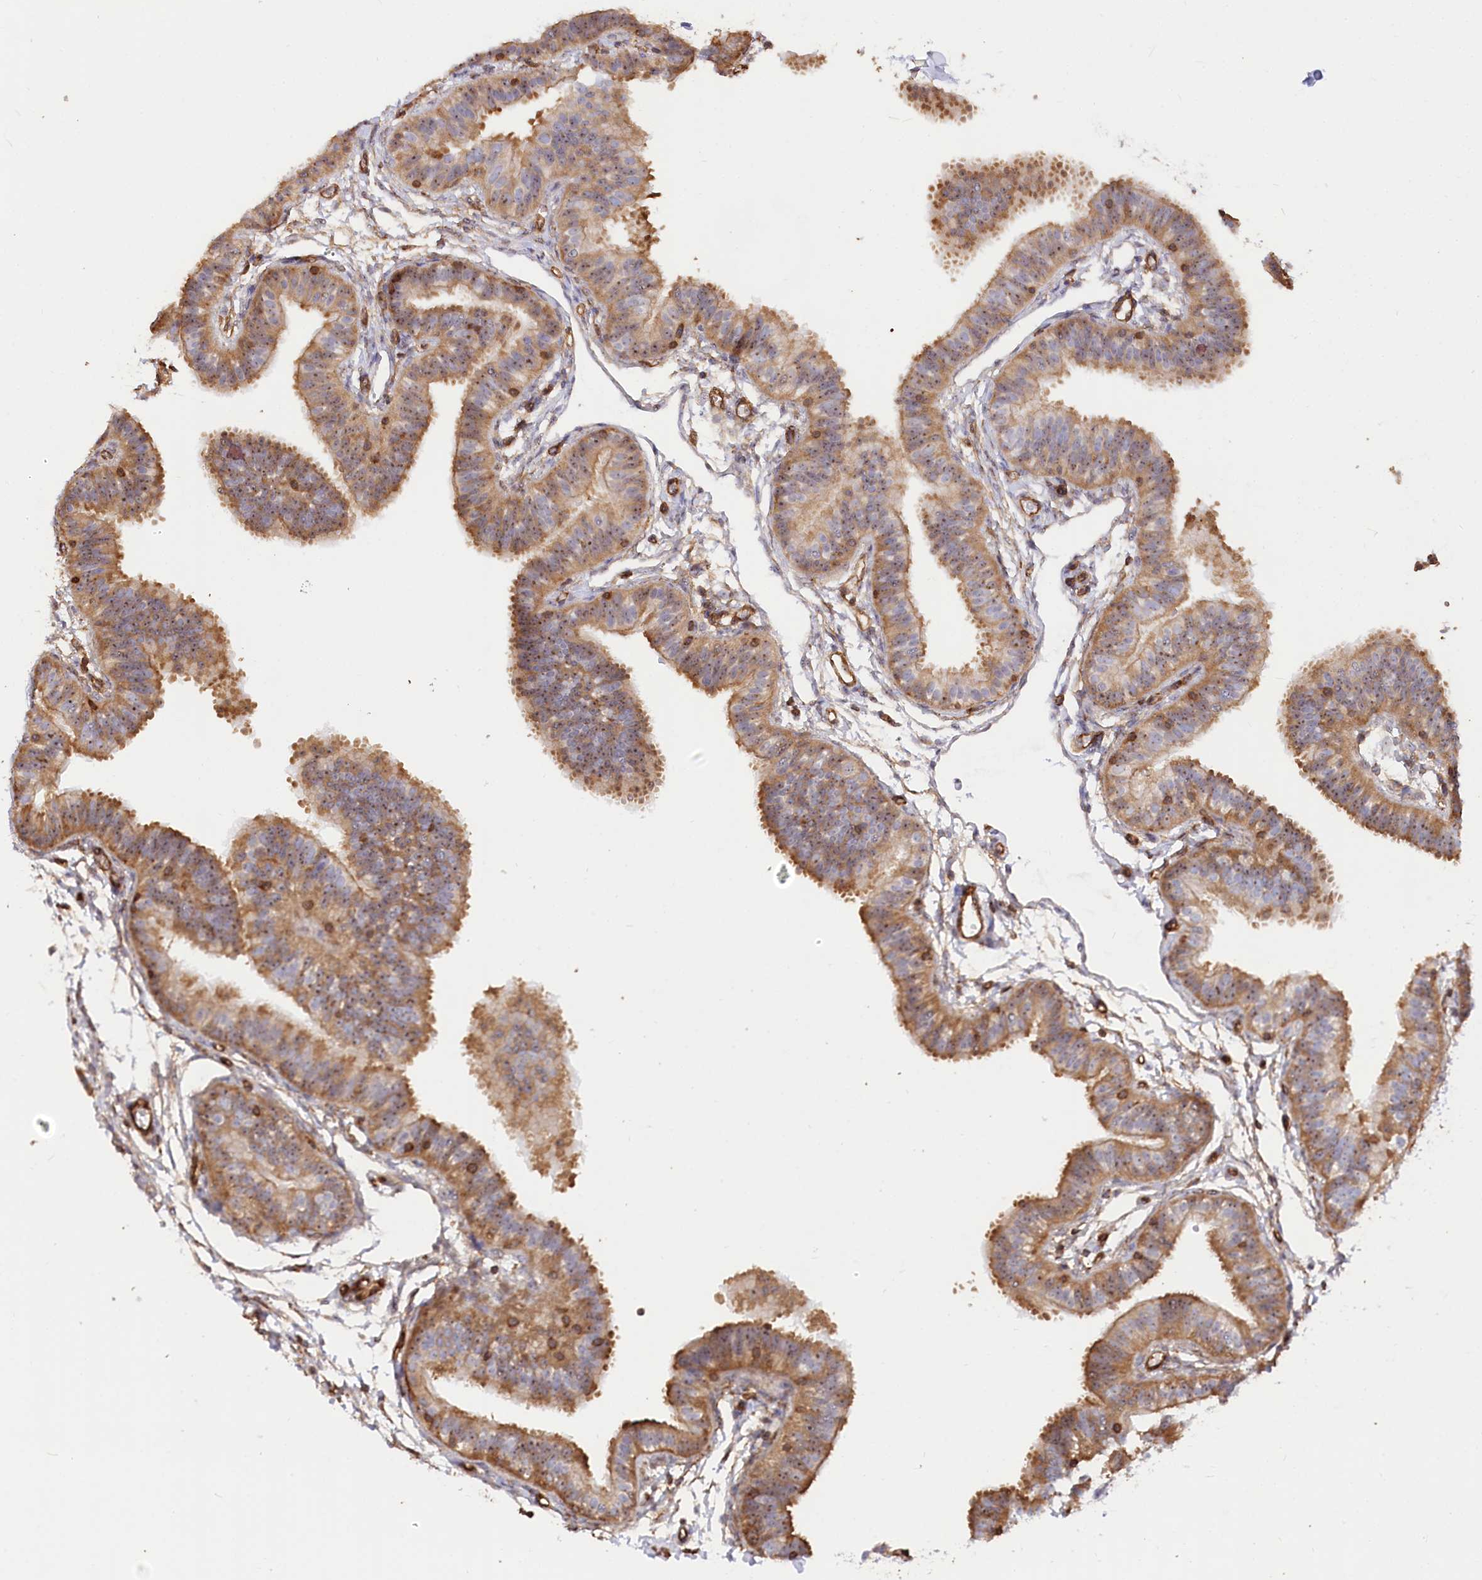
{"staining": {"intensity": "moderate", "quantity": ">75%", "location": "cytoplasmic/membranous"}, "tissue": "fallopian tube", "cell_type": "Glandular cells", "image_type": "normal", "snomed": [{"axis": "morphology", "description": "Normal tissue, NOS"}, {"axis": "topography", "description": "Fallopian tube"}], "caption": "Protein expression analysis of normal fallopian tube reveals moderate cytoplasmic/membranous expression in about >75% of glandular cells. (Stains: DAB (3,3'-diaminobenzidine) in brown, nuclei in blue, Microscopy: brightfield microscopy at high magnification).", "gene": "WDR36", "patient": {"sex": "female", "age": 35}}